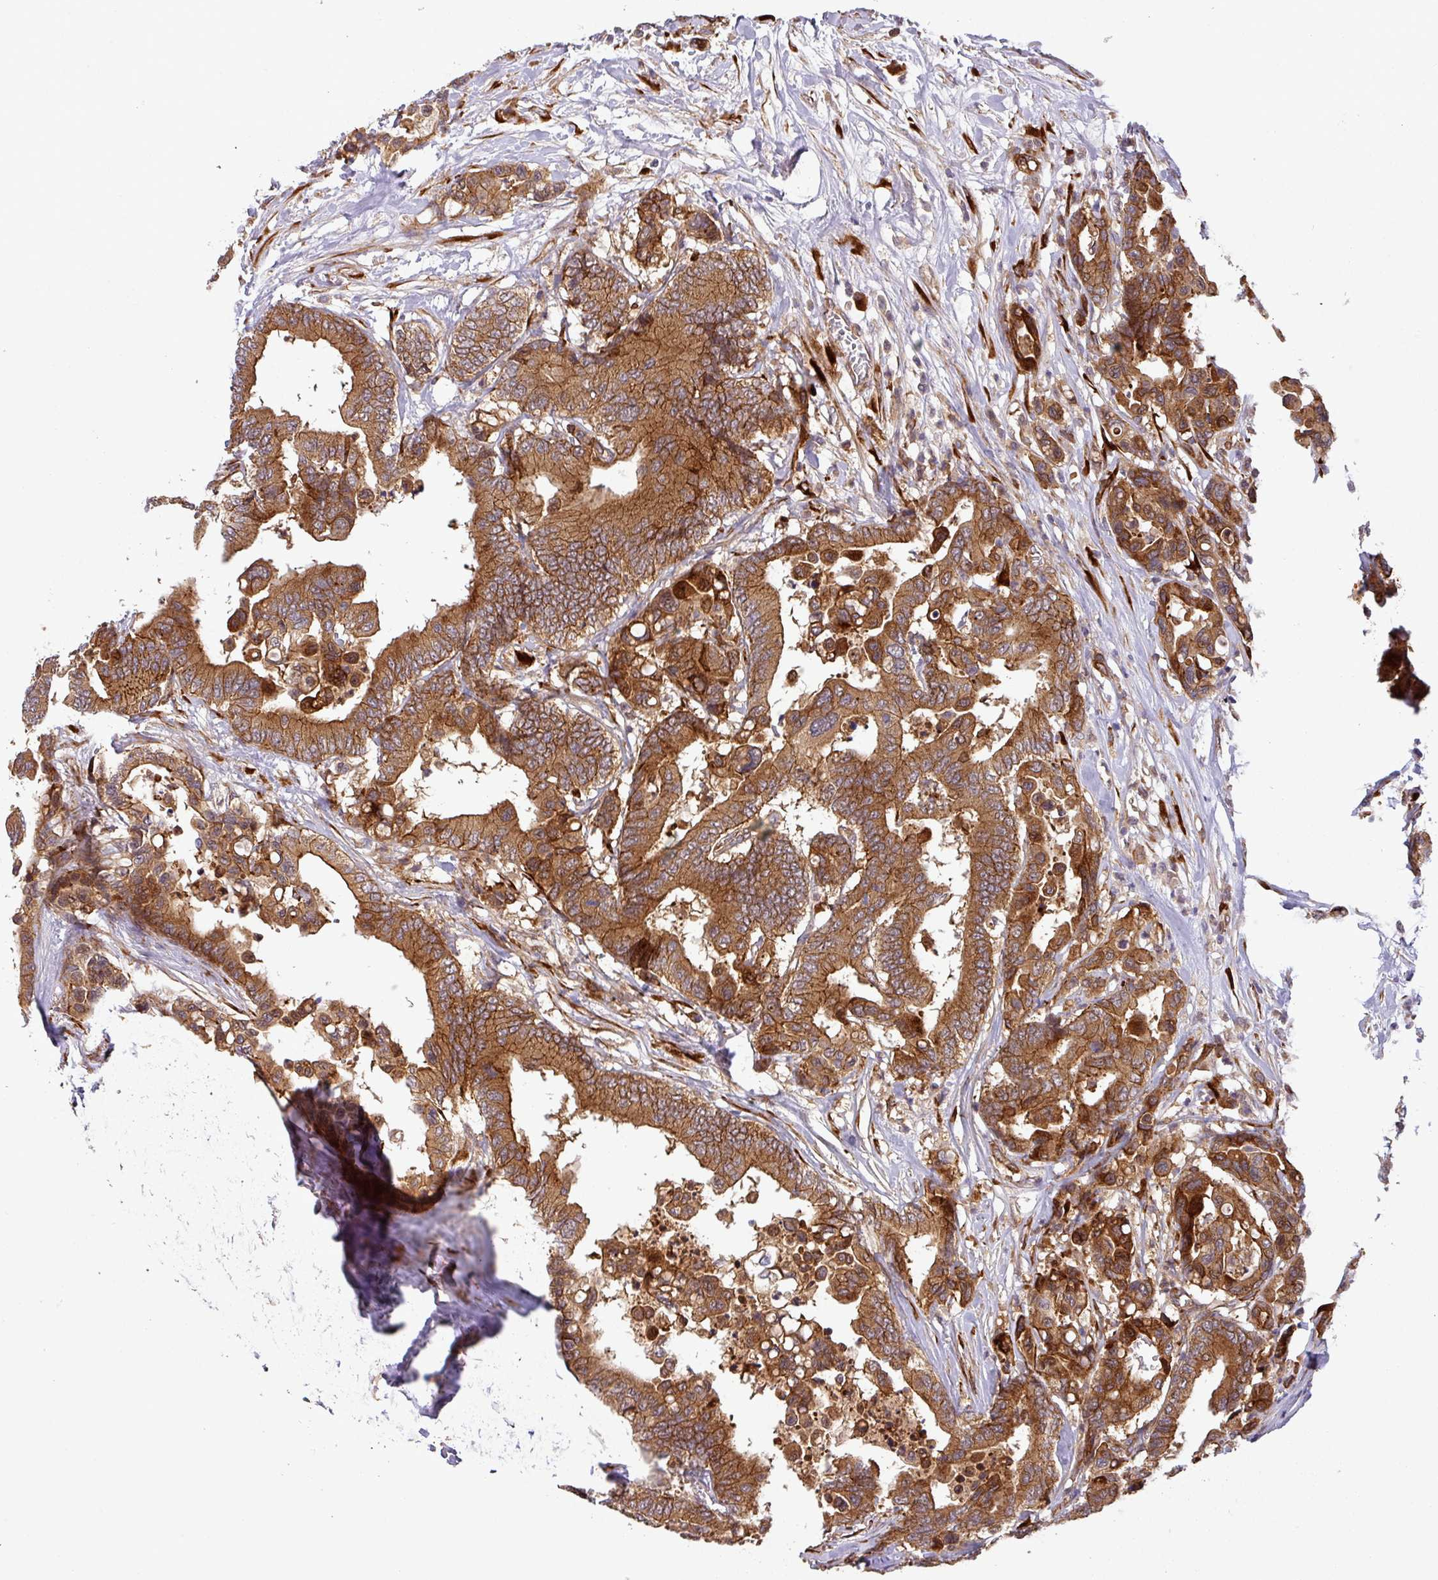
{"staining": {"intensity": "strong", "quantity": ">75%", "location": "cytoplasmic/membranous"}, "tissue": "colorectal cancer", "cell_type": "Tumor cells", "image_type": "cancer", "snomed": [{"axis": "morphology", "description": "Normal tissue, NOS"}, {"axis": "morphology", "description": "Adenocarcinoma, NOS"}, {"axis": "topography", "description": "Colon"}], "caption": "High-power microscopy captured an IHC photomicrograph of adenocarcinoma (colorectal), revealing strong cytoplasmic/membranous expression in about >75% of tumor cells.", "gene": "ART1", "patient": {"sex": "male", "age": 82}}